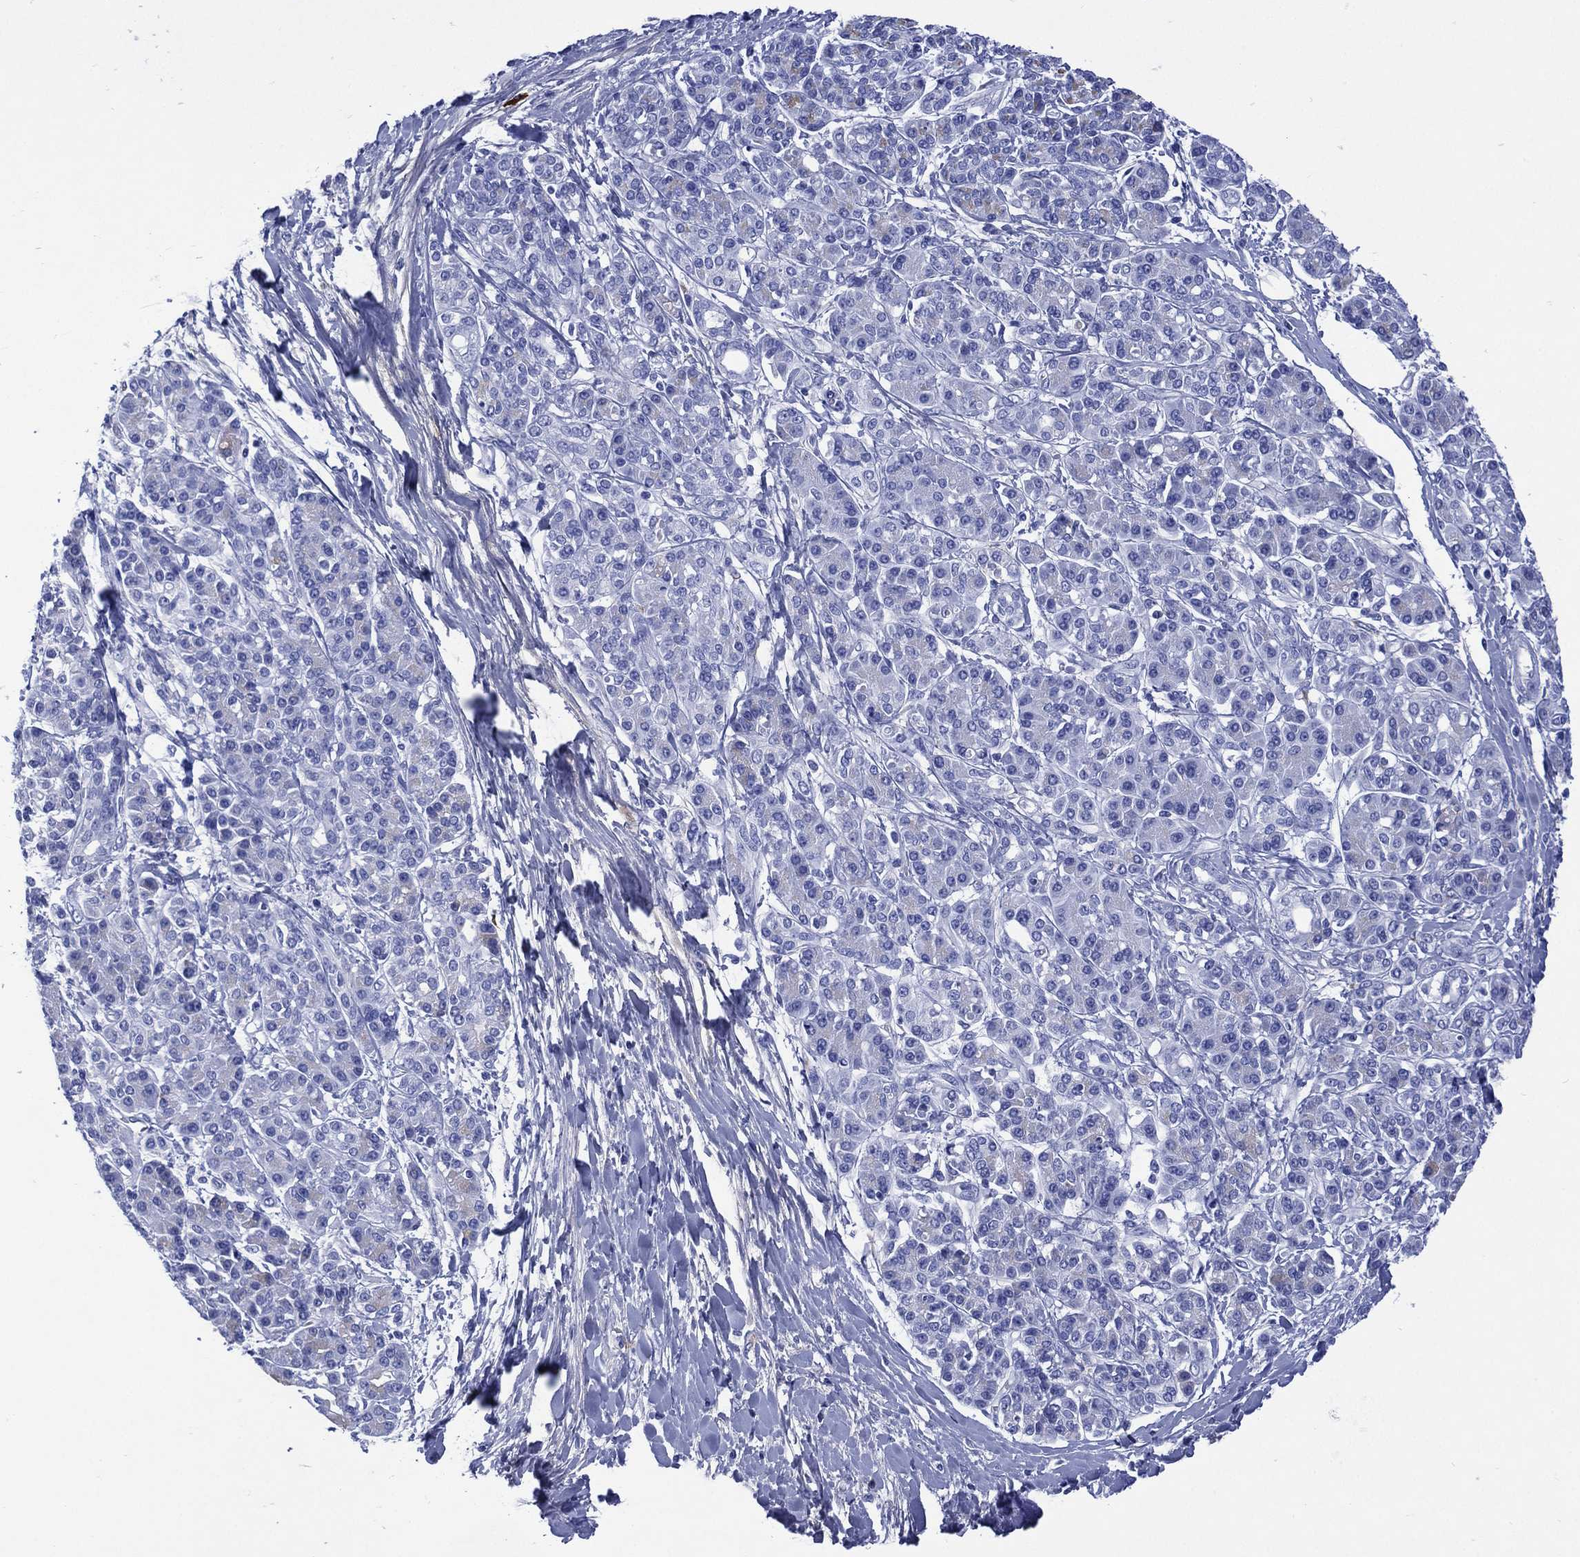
{"staining": {"intensity": "negative", "quantity": "none", "location": "none"}, "tissue": "pancreatic cancer", "cell_type": "Tumor cells", "image_type": "cancer", "snomed": [{"axis": "morphology", "description": "Adenocarcinoma, NOS"}, {"axis": "topography", "description": "Pancreas"}], "caption": "A micrograph of human pancreatic adenocarcinoma is negative for staining in tumor cells.", "gene": "SHCBP1L", "patient": {"sex": "female", "age": 56}}